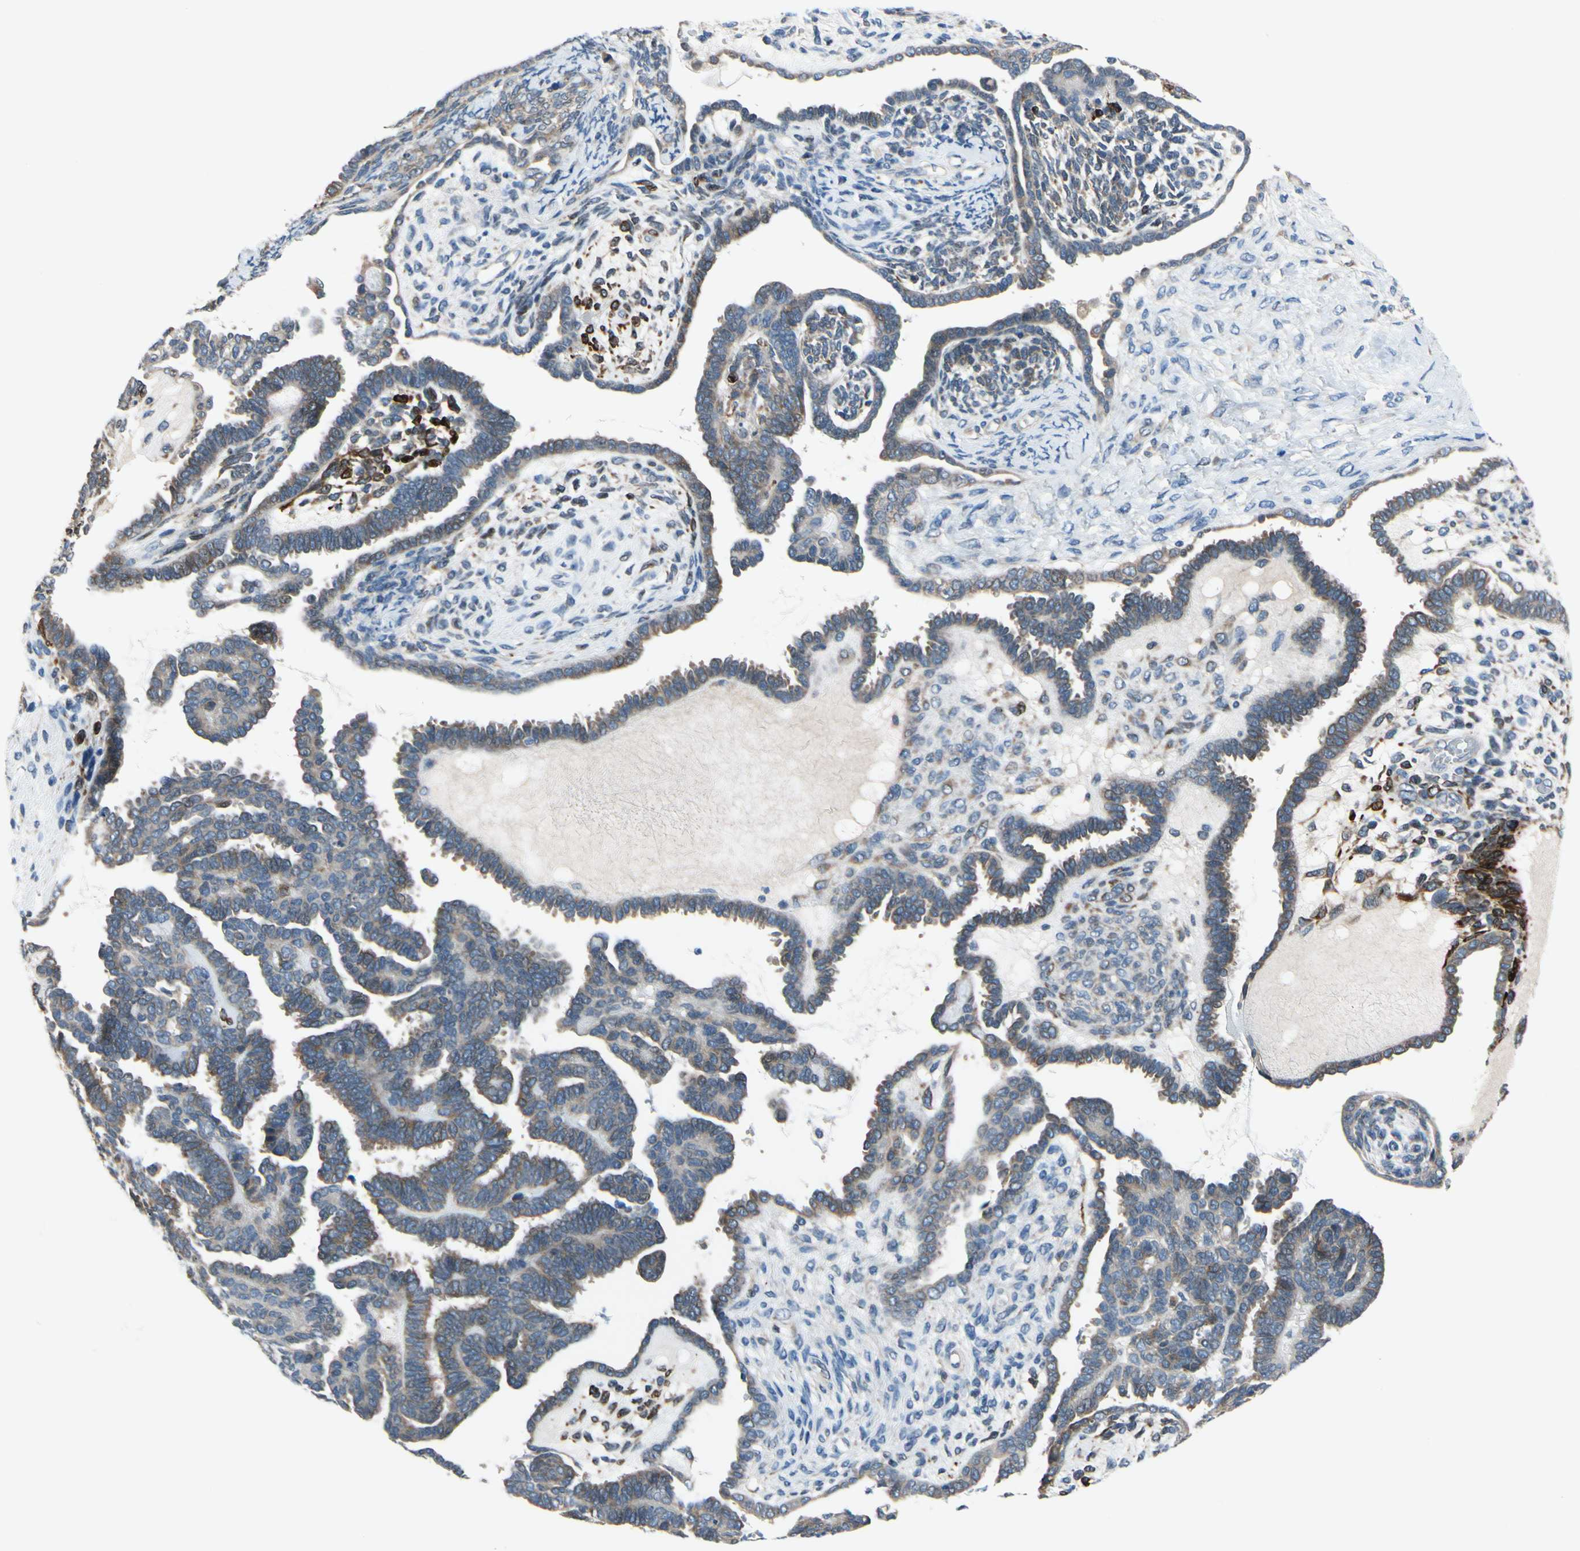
{"staining": {"intensity": "moderate", "quantity": "25%-75%", "location": "cytoplasmic/membranous"}, "tissue": "endometrial cancer", "cell_type": "Tumor cells", "image_type": "cancer", "snomed": [{"axis": "morphology", "description": "Neoplasm, malignant, NOS"}, {"axis": "topography", "description": "Endometrium"}], "caption": "Human neoplasm (malignant) (endometrial) stained with a protein marker reveals moderate staining in tumor cells.", "gene": "PRXL2A", "patient": {"sex": "female", "age": 74}}